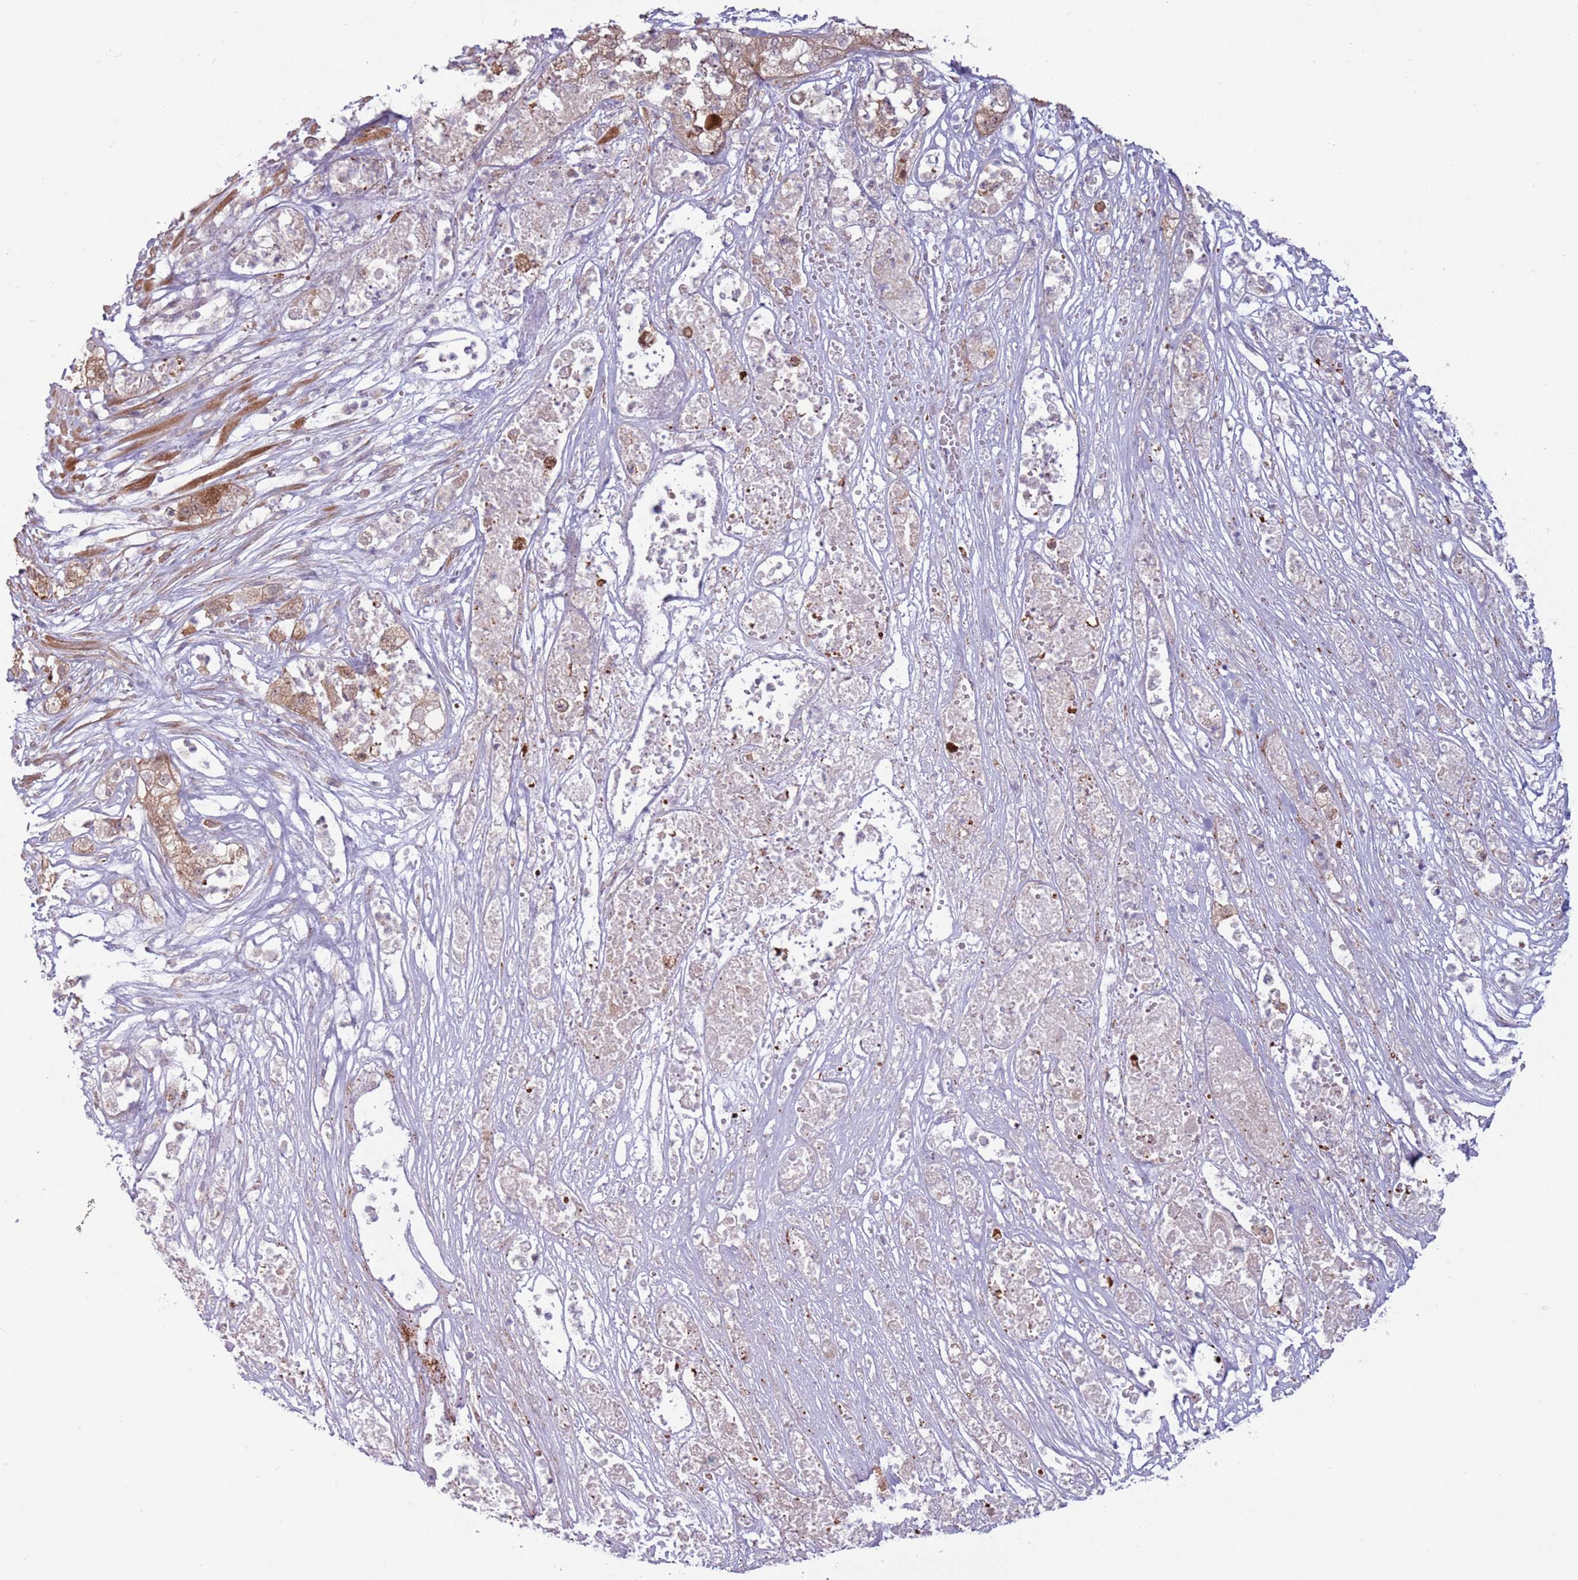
{"staining": {"intensity": "moderate", "quantity": "25%-75%", "location": "cytoplasmic/membranous,nuclear"}, "tissue": "pancreatic cancer", "cell_type": "Tumor cells", "image_type": "cancer", "snomed": [{"axis": "morphology", "description": "Adenocarcinoma, NOS"}, {"axis": "topography", "description": "Pancreas"}], "caption": "Immunohistochemistry (IHC) photomicrograph of adenocarcinoma (pancreatic) stained for a protein (brown), which displays medium levels of moderate cytoplasmic/membranous and nuclear staining in about 25%-75% of tumor cells.", "gene": "CCDC150", "patient": {"sex": "female", "age": 78}}